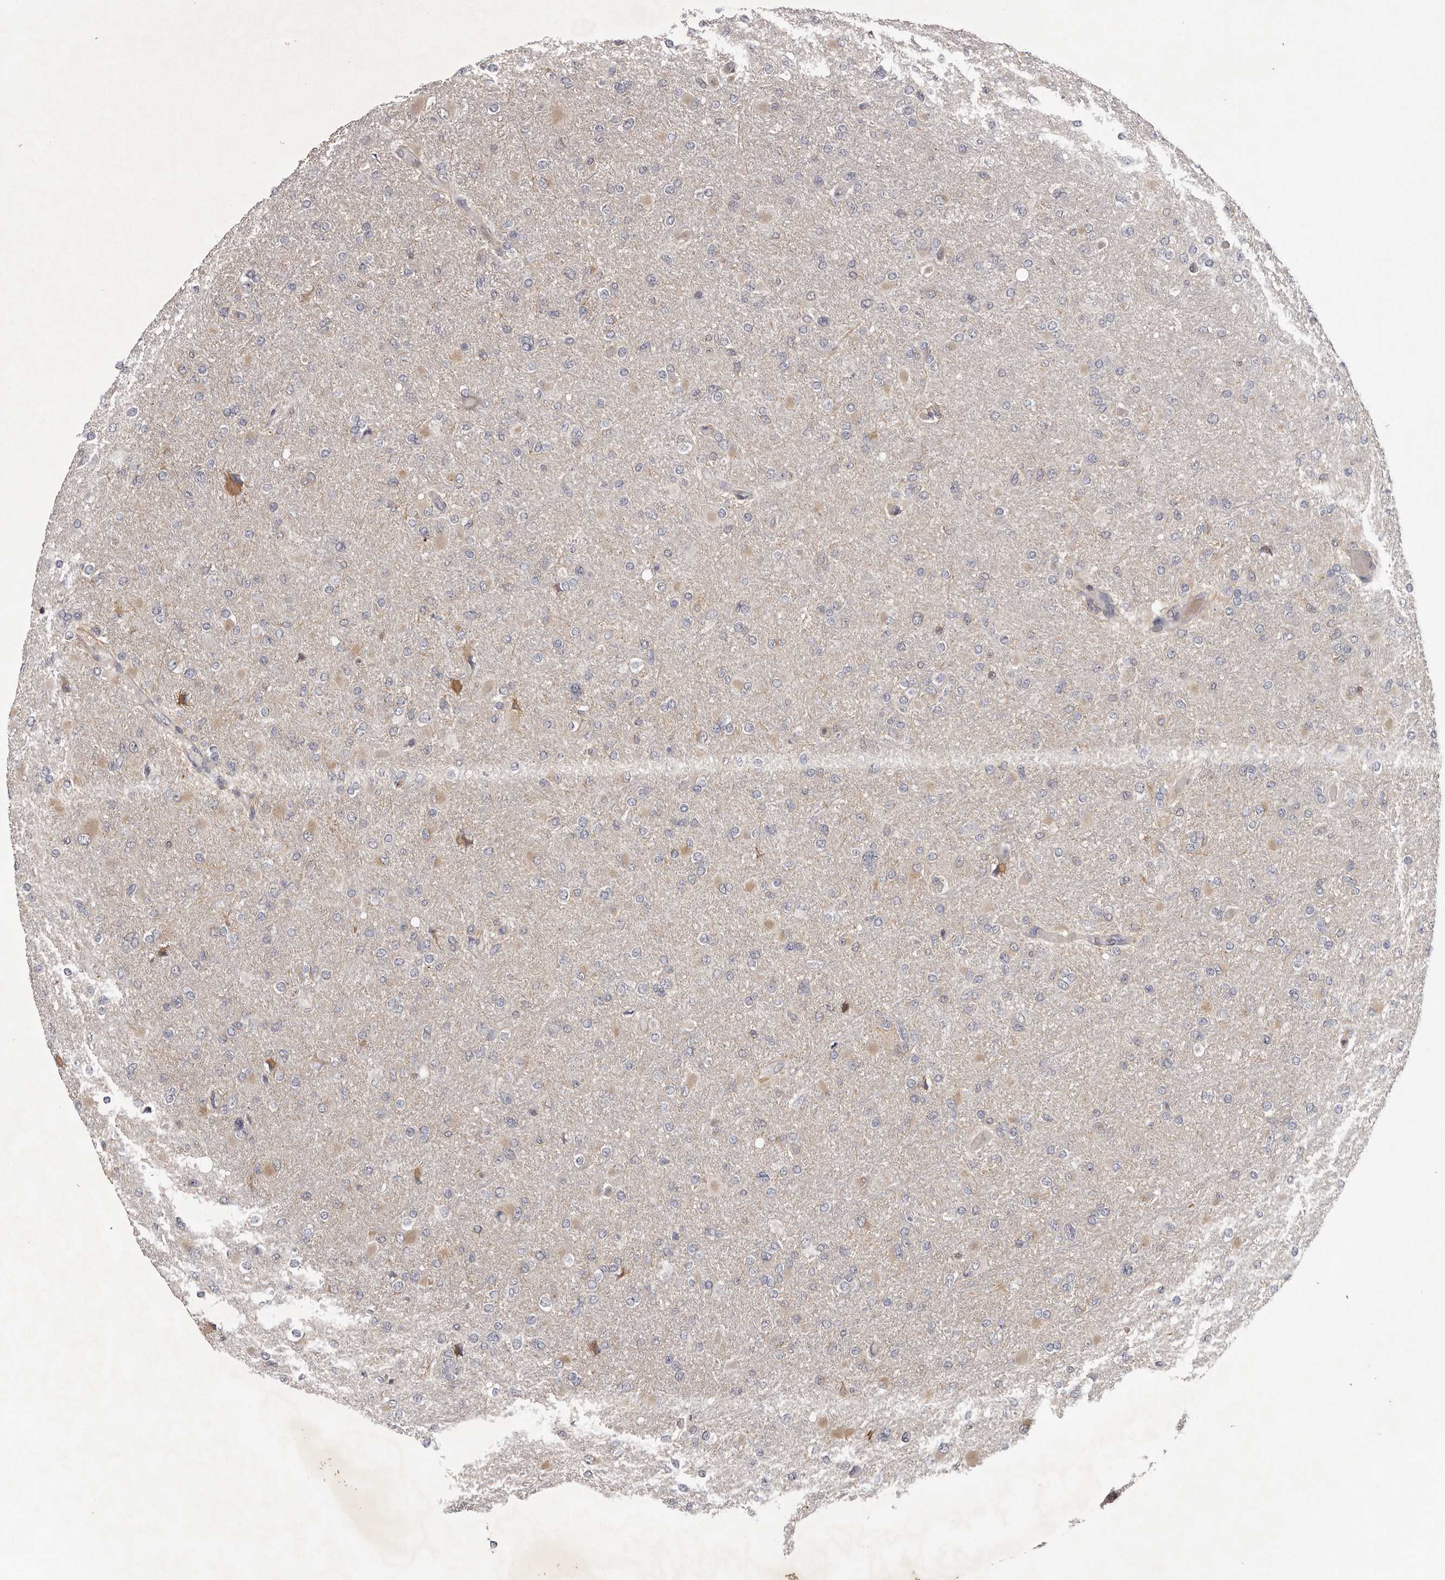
{"staining": {"intensity": "weak", "quantity": "<25%", "location": "cytoplasmic/membranous"}, "tissue": "glioma", "cell_type": "Tumor cells", "image_type": "cancer", "snomed": [{"axis": "morphology", "description": "Glioma, malignant, High grade"}, {"axis": "topography", "description": "Cerebral cortex"}], "caption": "High power microscopy image of an immunohistochemistry histopathology image of malignant glioma (high-grade), revealing no significant positivity in tumor cells.", "gene": "ANKRD44", "patient": {"sex": "female", "age": 36}}